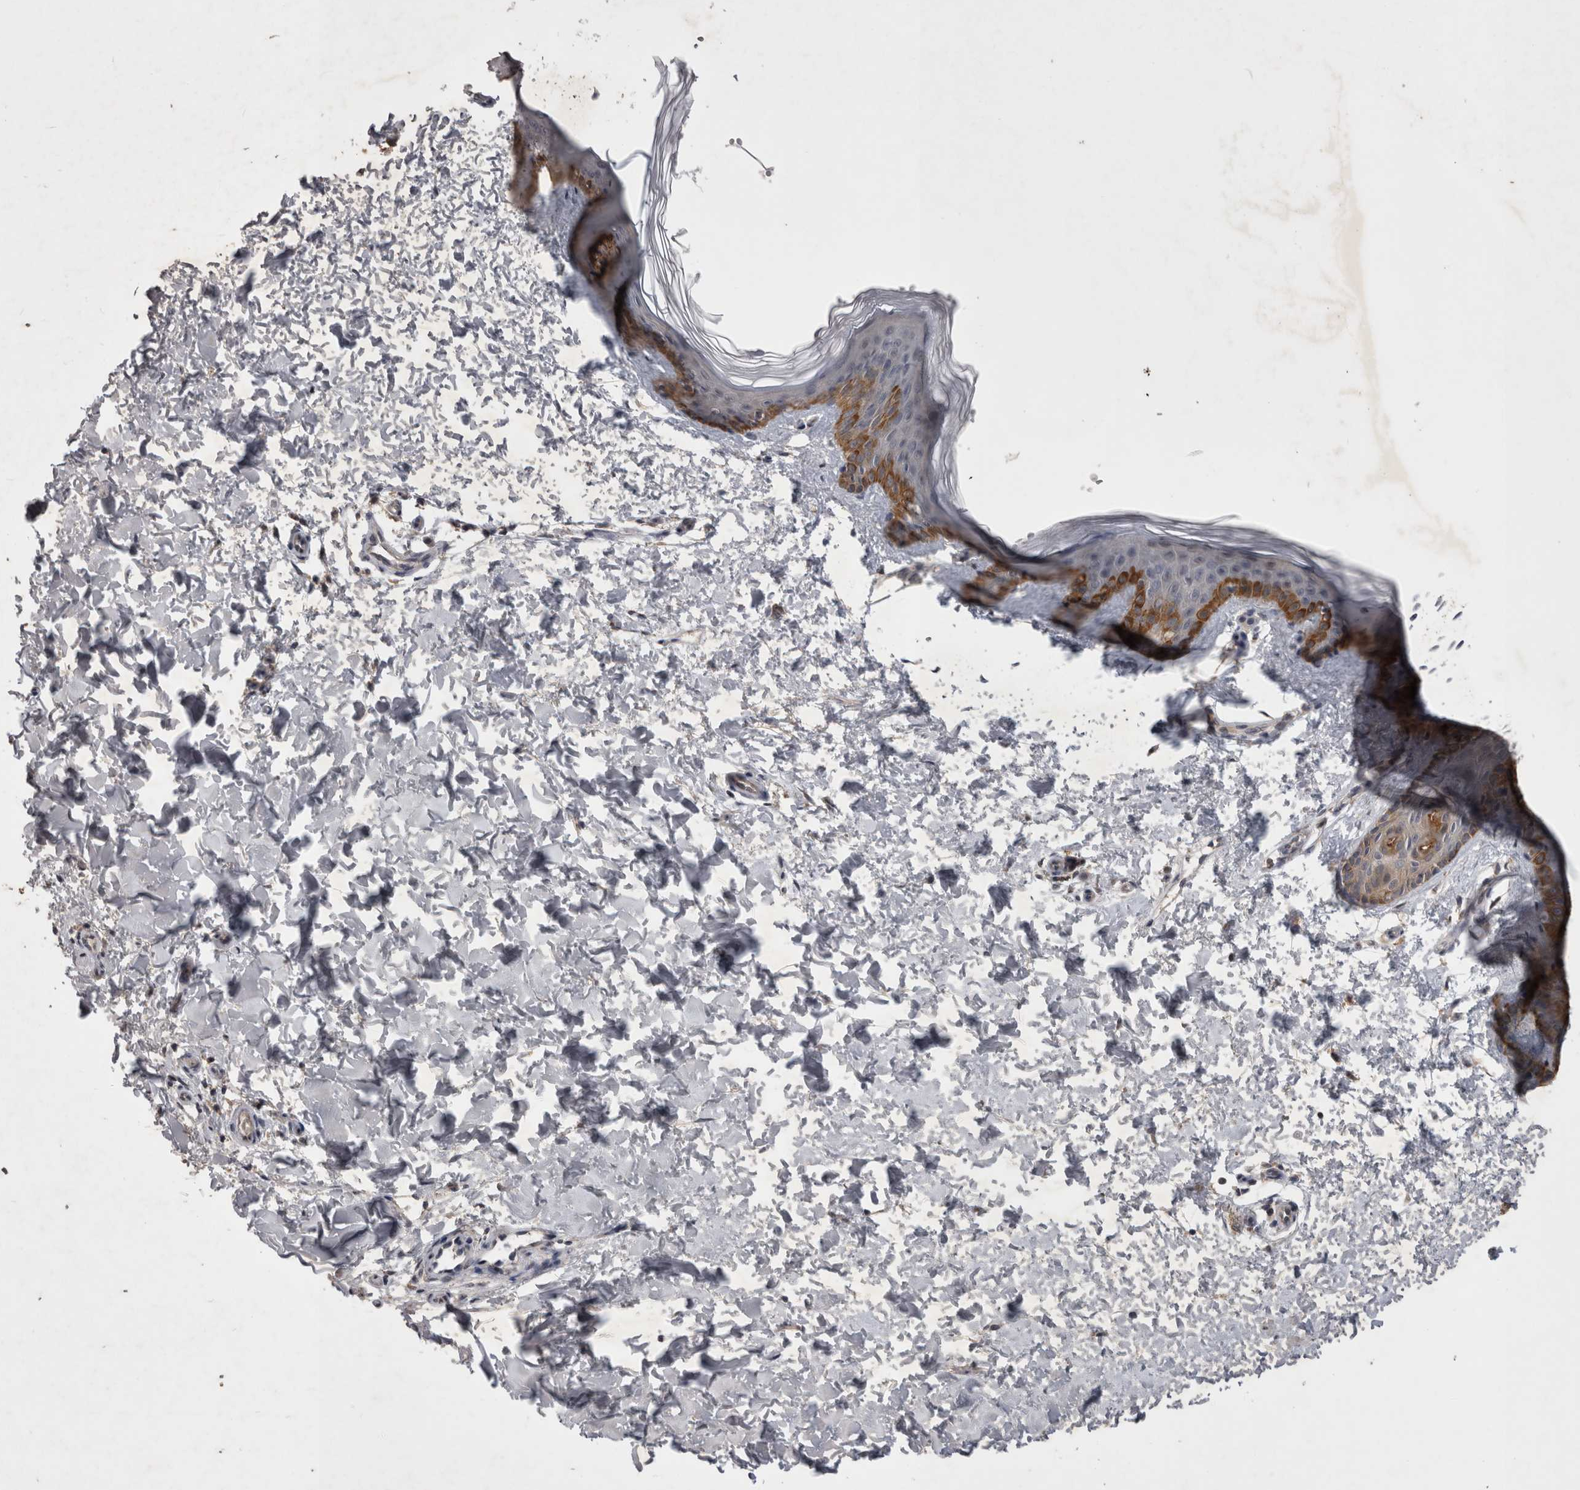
{"staining": {"intensity": "negative", "quantity": "none", "location": "none"}, "tissue": "skin", "cell_type": "Fibroblasts", "image_type": "normal", "snomed": [{"axis": "morphology", "description": "Normal tissue, NOS"}, {"axis": "morphology", "description": "Neoplasm, benign, NOS"}, {"axis": "topography", "description": "Skin"}, {"axis": "topography", "description": "Soft tissue"}], "caption": "This is an immunohistochemistry image of benign human skin. There is no positivity in fibroblasts.", "gene": "ZNF114", "patient": {"sex": "male", "age": 26}}